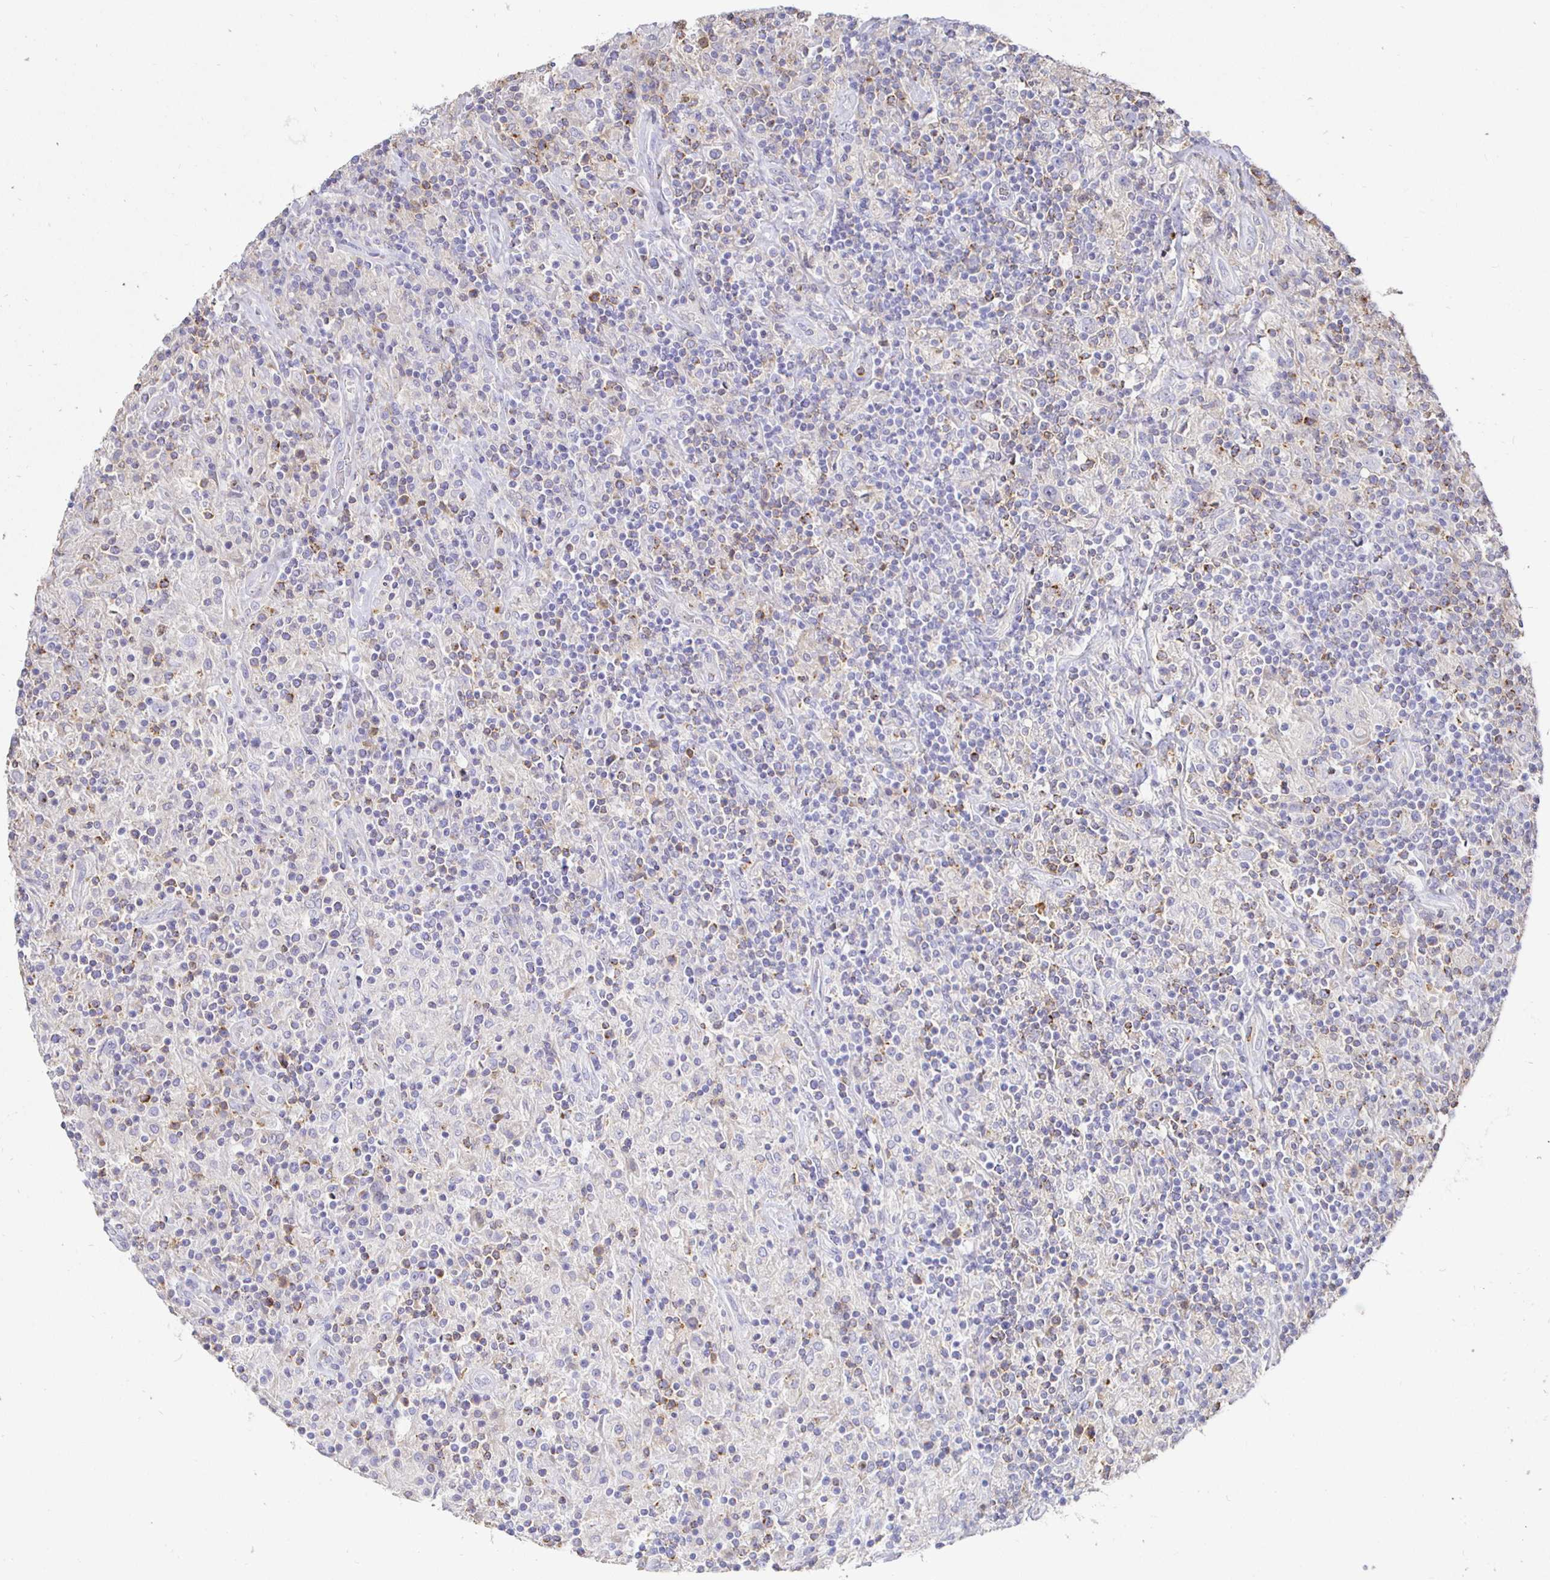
{"staining": {"intensity": "negative", "quantity": "none", "location": "none"}, "tissue": "lymphoma", "cell_type": "Tumor cells", "image_type": "cancer", "snomed": [{"axis": "morphology", "description": "Hodgkin's disease, NOS"}, {"axis": "topography", "description": "Lymph node"}], "caption": "An immunohistochemistry (IHC) image of Hodgkin's disease is shown. There is no staining in tumor cells of Hodgkin's disease.", "gene": "CXCR3", "patient": {"sex": "male", "age": 70}}